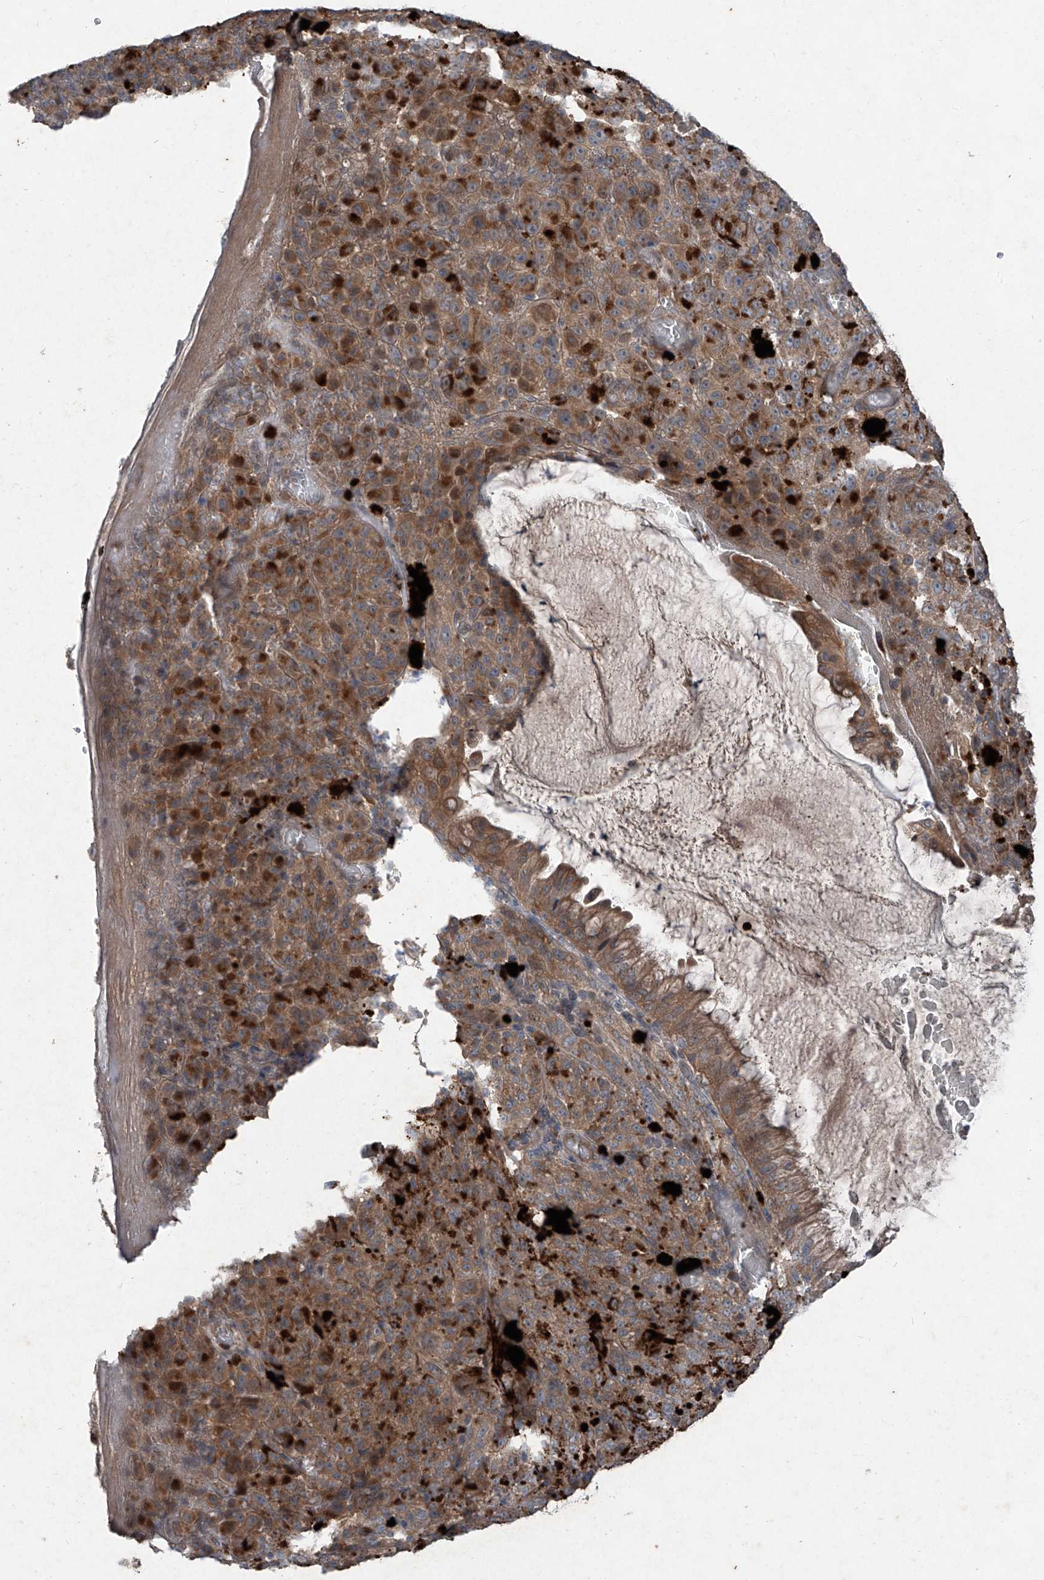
{"staining": {"intensity": "moderate", "quantity": ">75%", "location": "cytoplasmic/membranous"}, "tissue": "melanoma", "cell_type": "Tumor cells", "image_type": "cancer", "snomed": [{"axis": "morphology", "description": "Malignant melanoma, NOS"}, {"axis": "topography", "description": "Rectum"}], "caption": "The immunohistochemical stain shows moderate cytoplasmic/membranous expression in tumor cells of malignant melanoma tissue. (IHC, brightfield microscopy, high magnification).", "gene": "FOXRED2", "patient": {"sex": "female", "age": 81}}